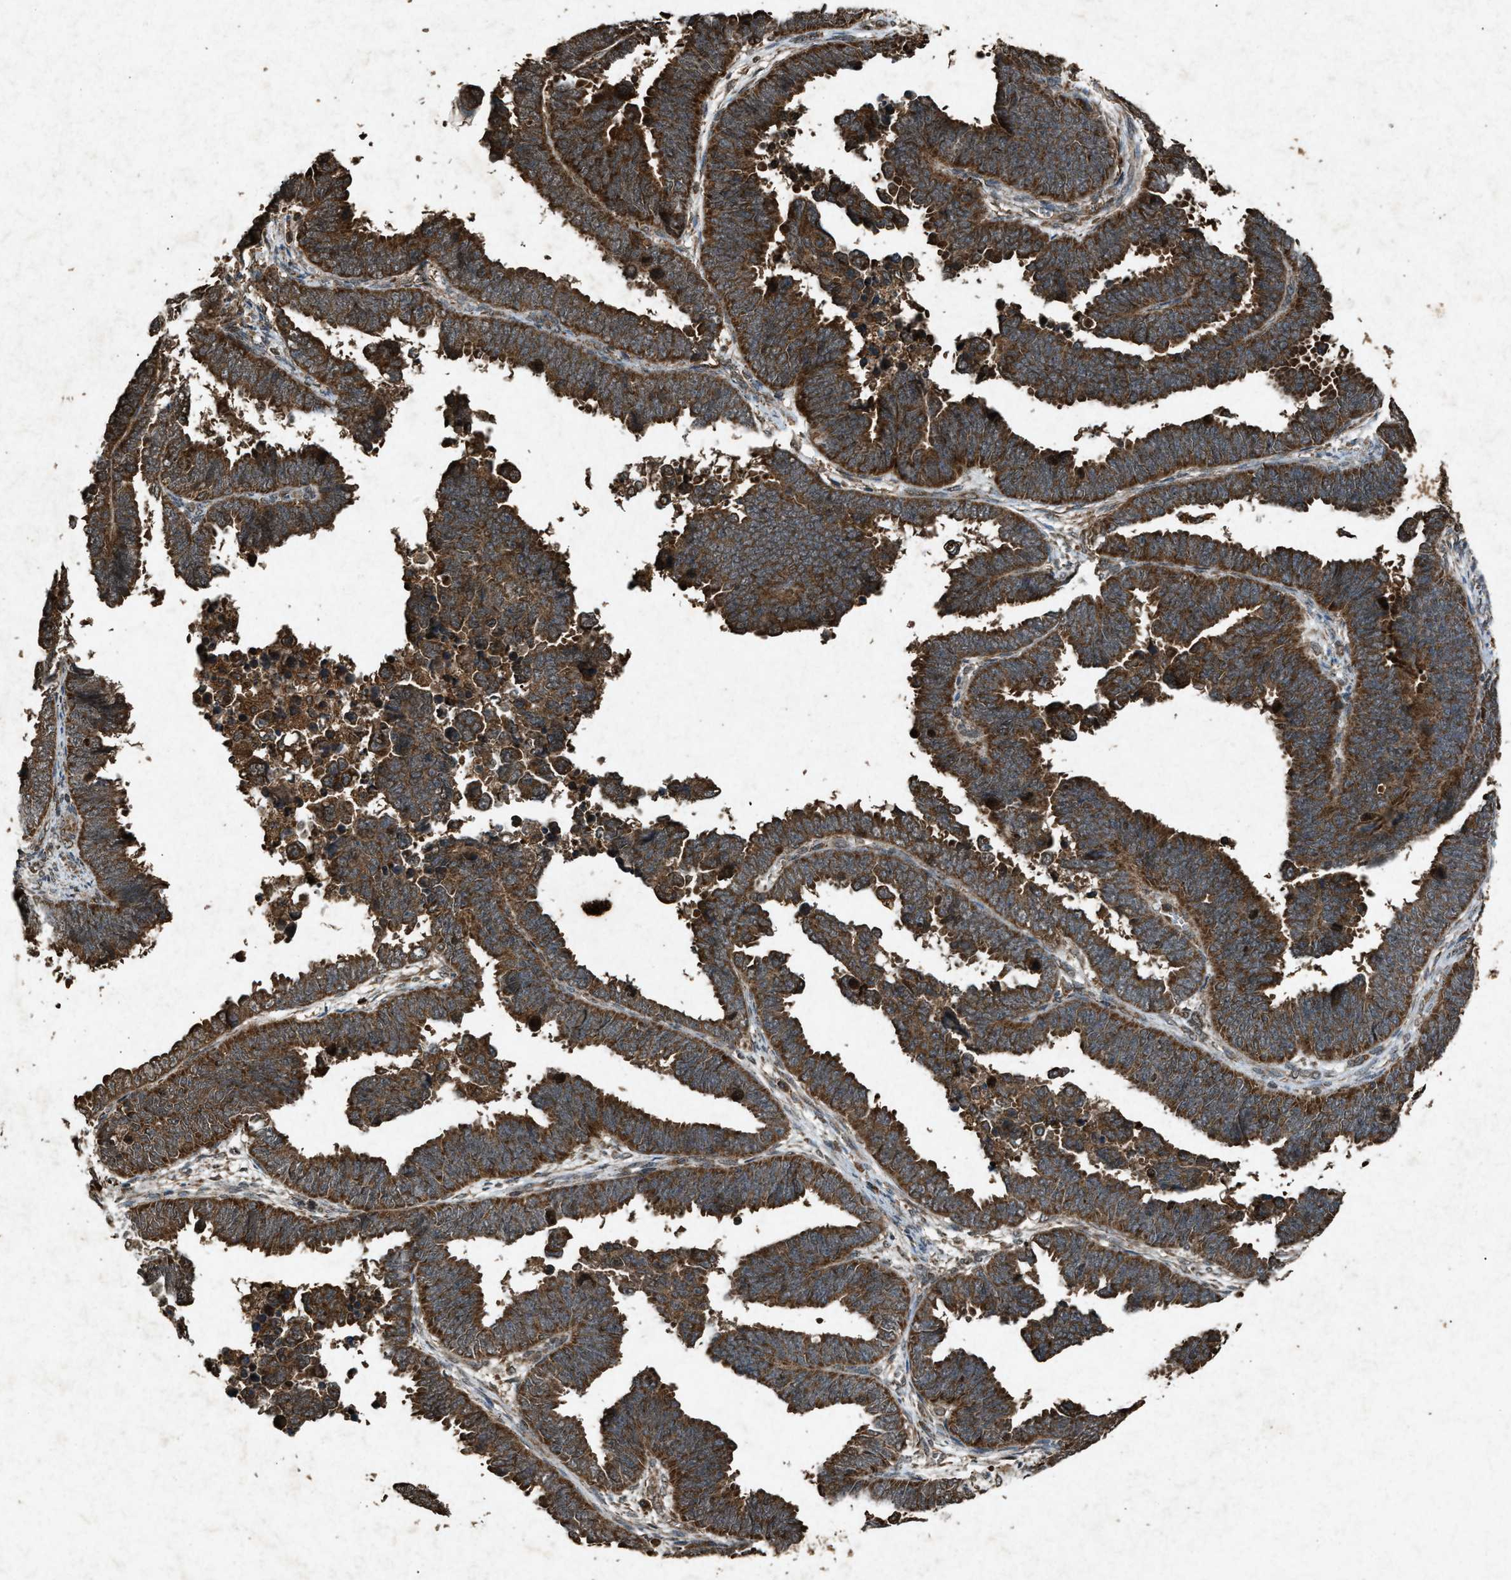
{"staining": {"intensity": "strong", "quantity": ">75%", "location": "cytoplasmic/membranous"}, "tissue": "endometrial cancer", "cell_type": "Tumor cells", "image_type": "cancer", "snomed": [{"axis": "morphology", "description": "Adenocarcinoma, NOS"}, {"axis": "topography", "description": "Endometrium"}], "caption": "Human adenocarcinoma (endometrial) stained with a brown dye shows strong cytoplasmic/membranous positive staining in approximately >75% of tumor cells.", "gene": "OAS1", "patient": {"sex": "female", "age": 75}}